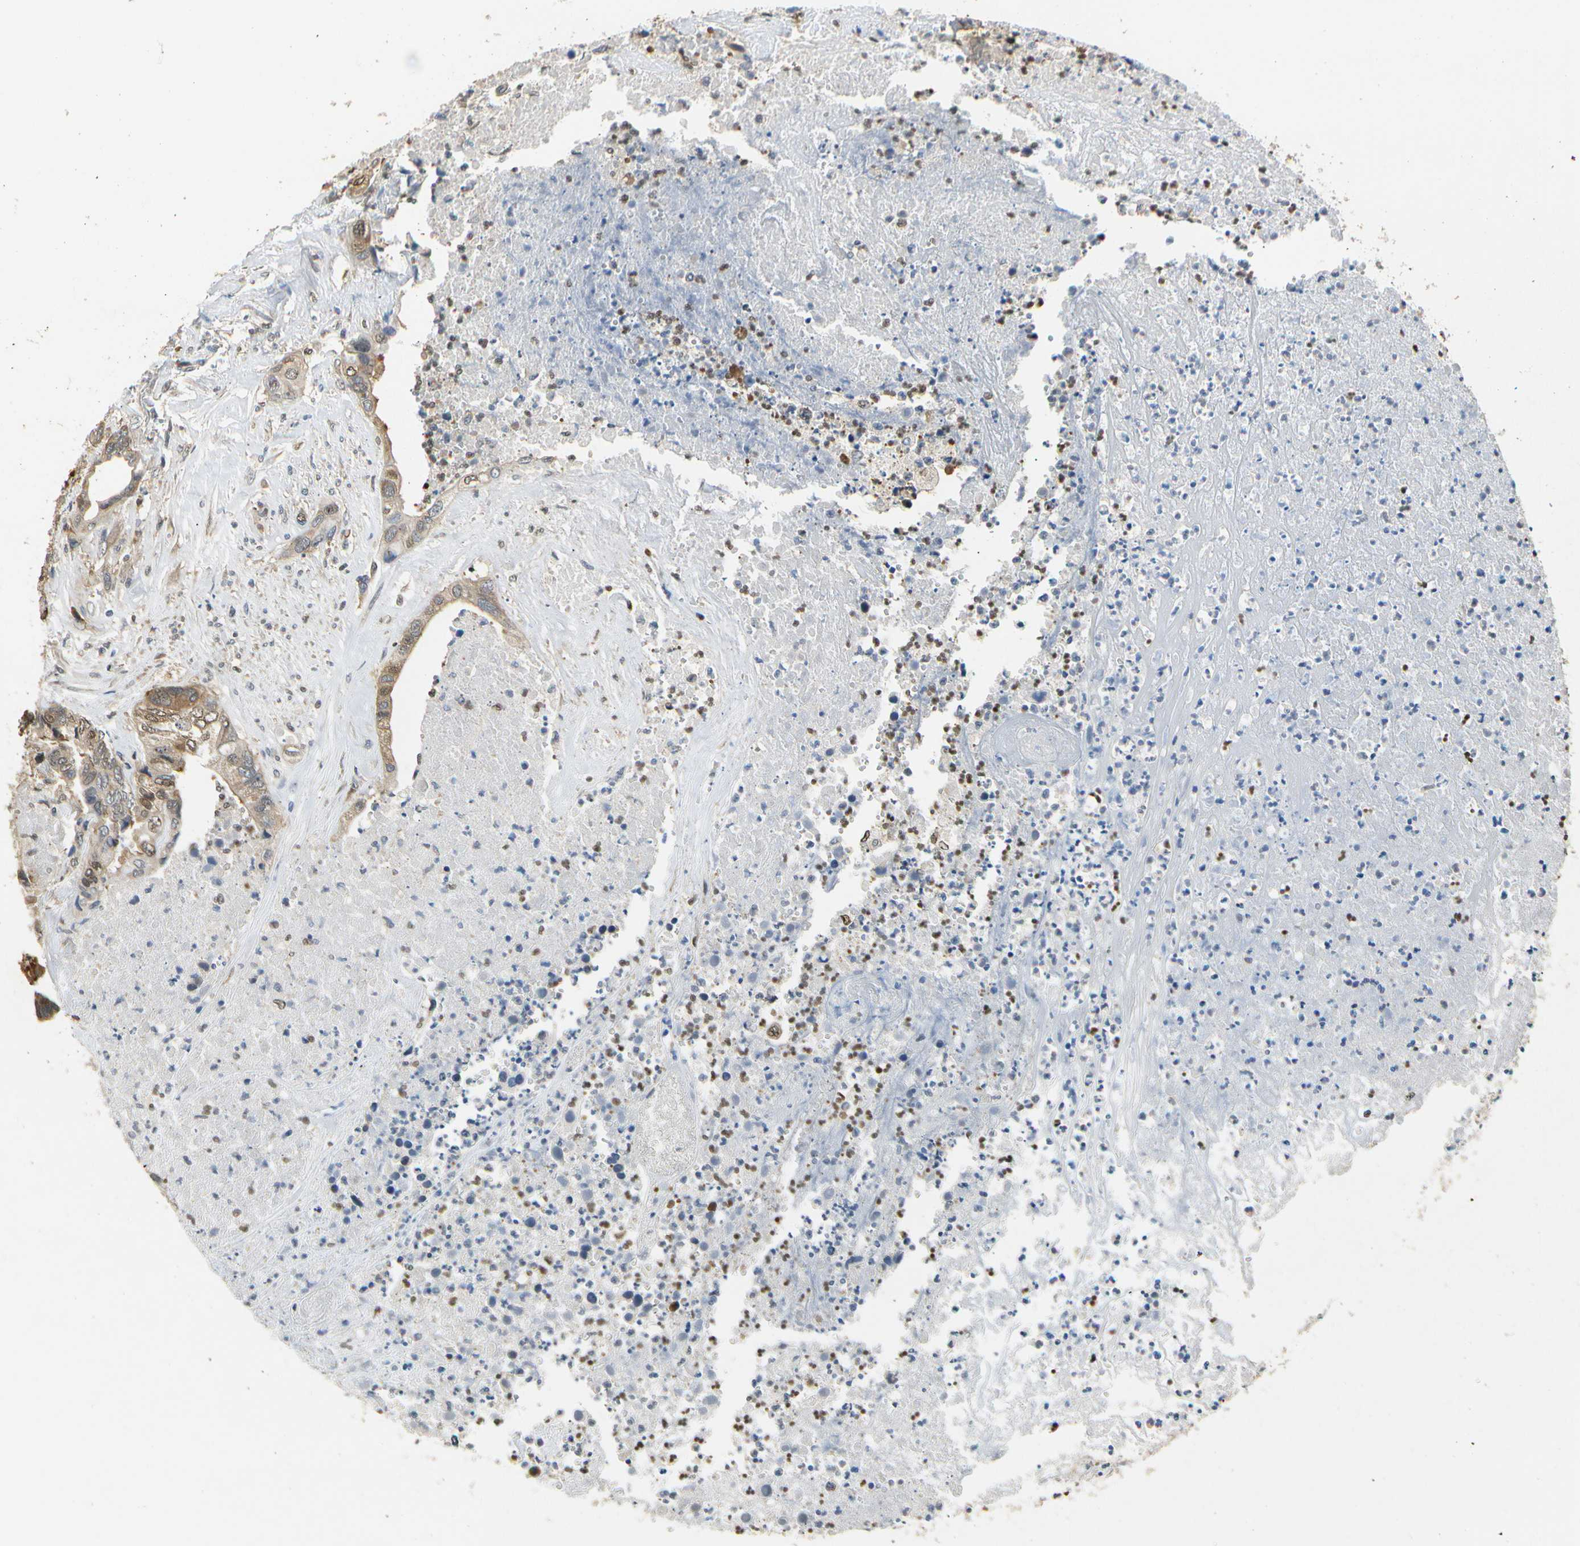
{"staining": {"intensity": "moderate", "quantity": ">75%", "location": "cytoplasmic/membranous"}, "tissue": "colorectal cancer", "cell_type": "Tumor cells", "image_type": "cancer", "snomed": [{"axis": "morphology", "description": "Adenocarcinoma, NOS"}, {"axis": "topography", "description": "Rectum"}], "caption": "Brown immunohistochemical staining in colorectal cancer (adenocarcinoma) exhibits moderate cytoplasmic/membranous positivity in approximately >75% of tumor cells.", "gene": "EIF1AX", "patient": {"sex": "male", "age": 55}}